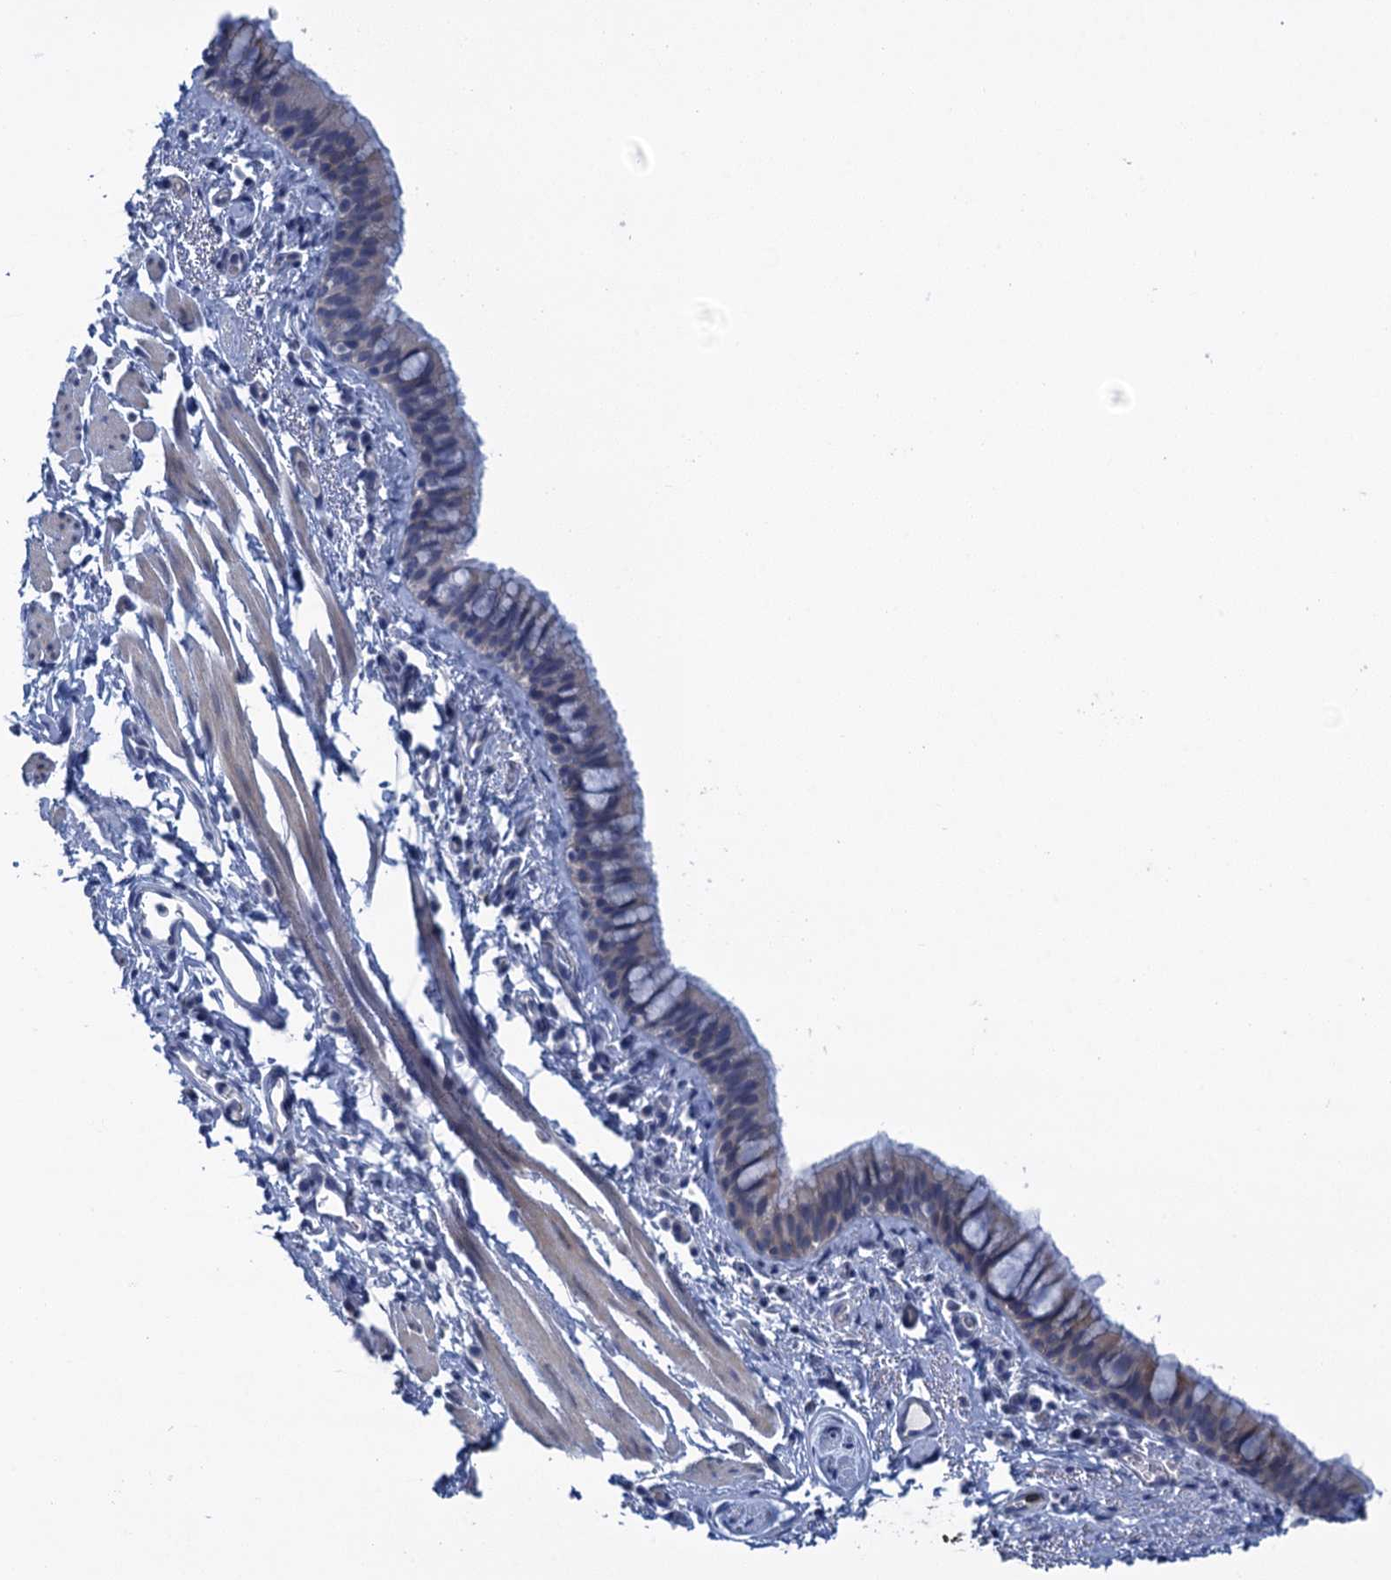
{"staining": {"intensity": "weak", "quantity": "25%-75%", "location": "cytoplasmic/membranous"}, "tissue": "bronchus", "cell_type": "Respiratory epithelial cells", "image_type": "normal", "snomed": [{"axis": "morphology", "description": "Normal tissue, NOS"}, {"axis": "topography", "description": "Cartilage tissue"}, {"axis": "topography", "description": "Bronchus"}], "caption": "Respiratory epithelial cells reveal low levels of weak cytoplasmic/membranous positivity in approximately 25%-75% of cells in benign human bronchus.", "gene": "SCEL", "patient": {"sex": "female", "age": 36}}